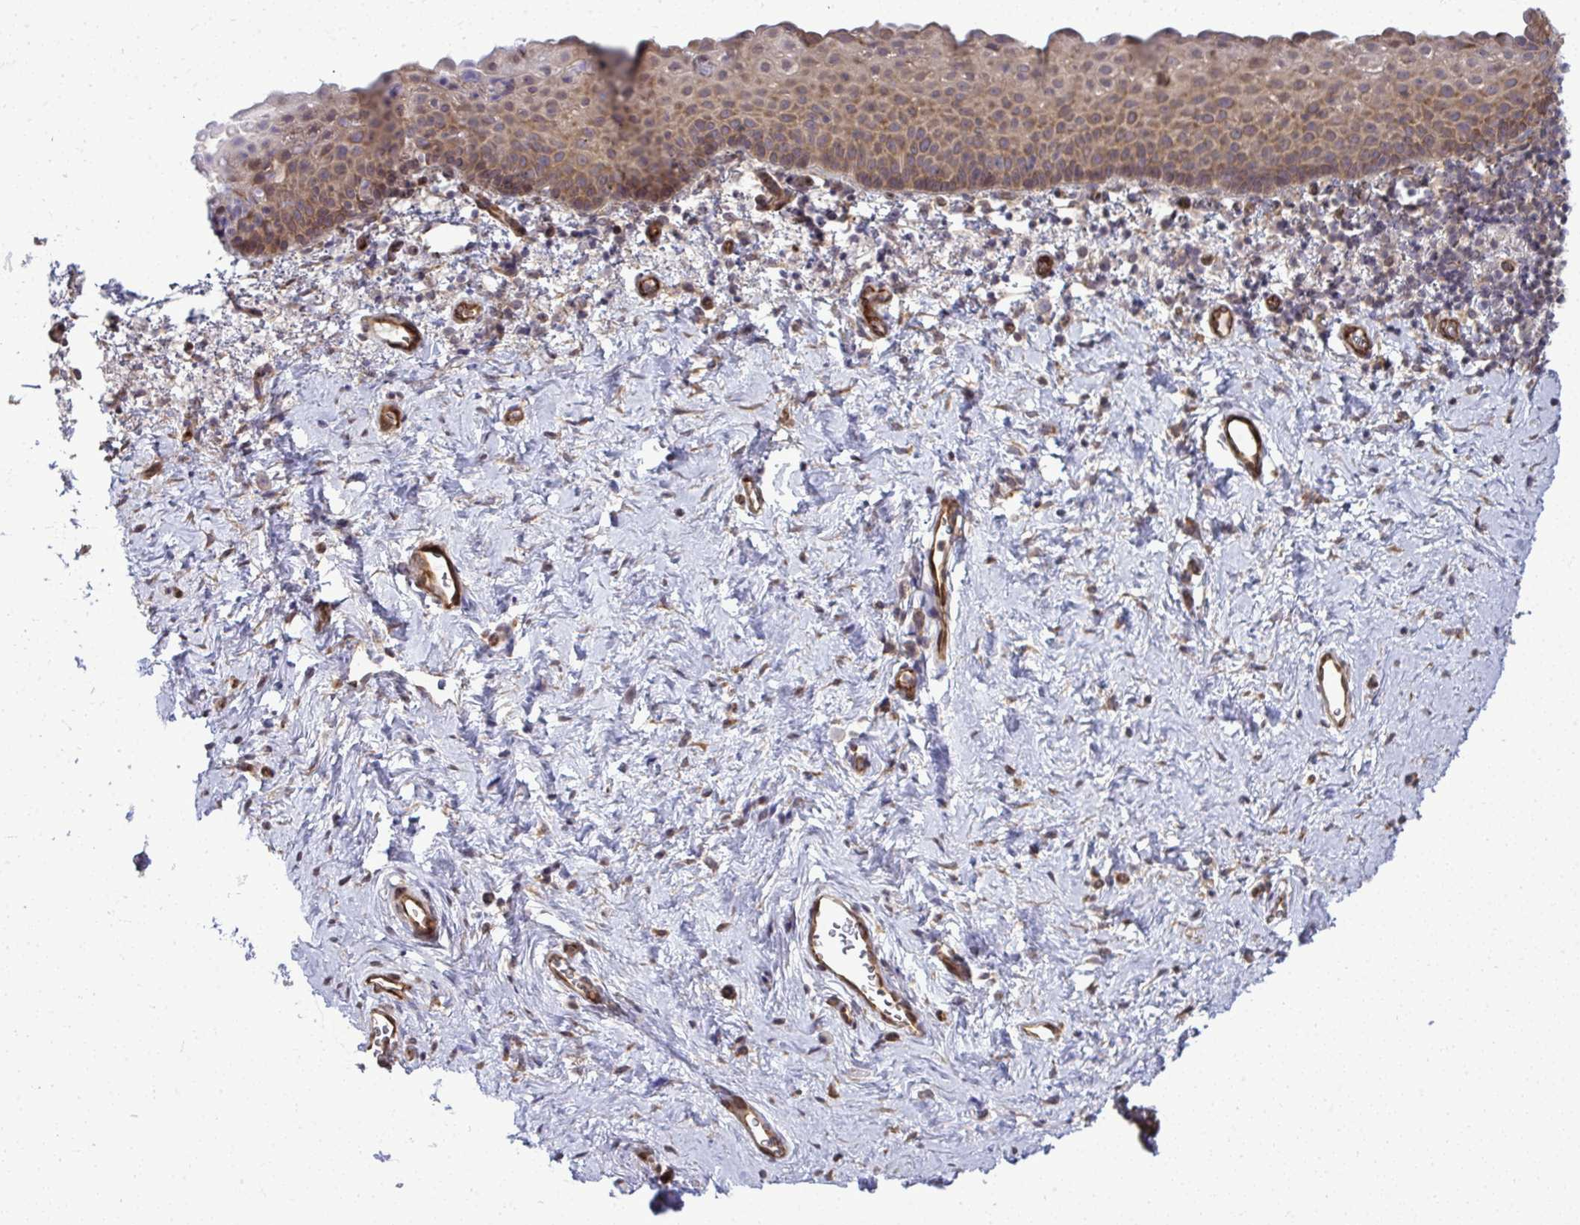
{"staining": {"intensity": "moderate", "quantity": "25%-75%", "location": "cytoplasmic/membranous"}, "tissue": "vagina", "cell_type": "Squamous epithelial cells", "image_type": "normal", "snomed": [{"axis": "morphology", "description": "Normal tissue, NOS"}, {"axis": "topography", "description": "Vagina"}], "caption": "Immunohistochemistry (IHC) of normal human vagina demonstrates medium levels of moderate cytoplasmic/membranous positivity in about 25%-75% of squamous epithelial cells. (brown staining indicates protein expression, while blue staining denotes nuclei).", "gene": "FUT10", "patient": {"sex": "female", "age": 61}}